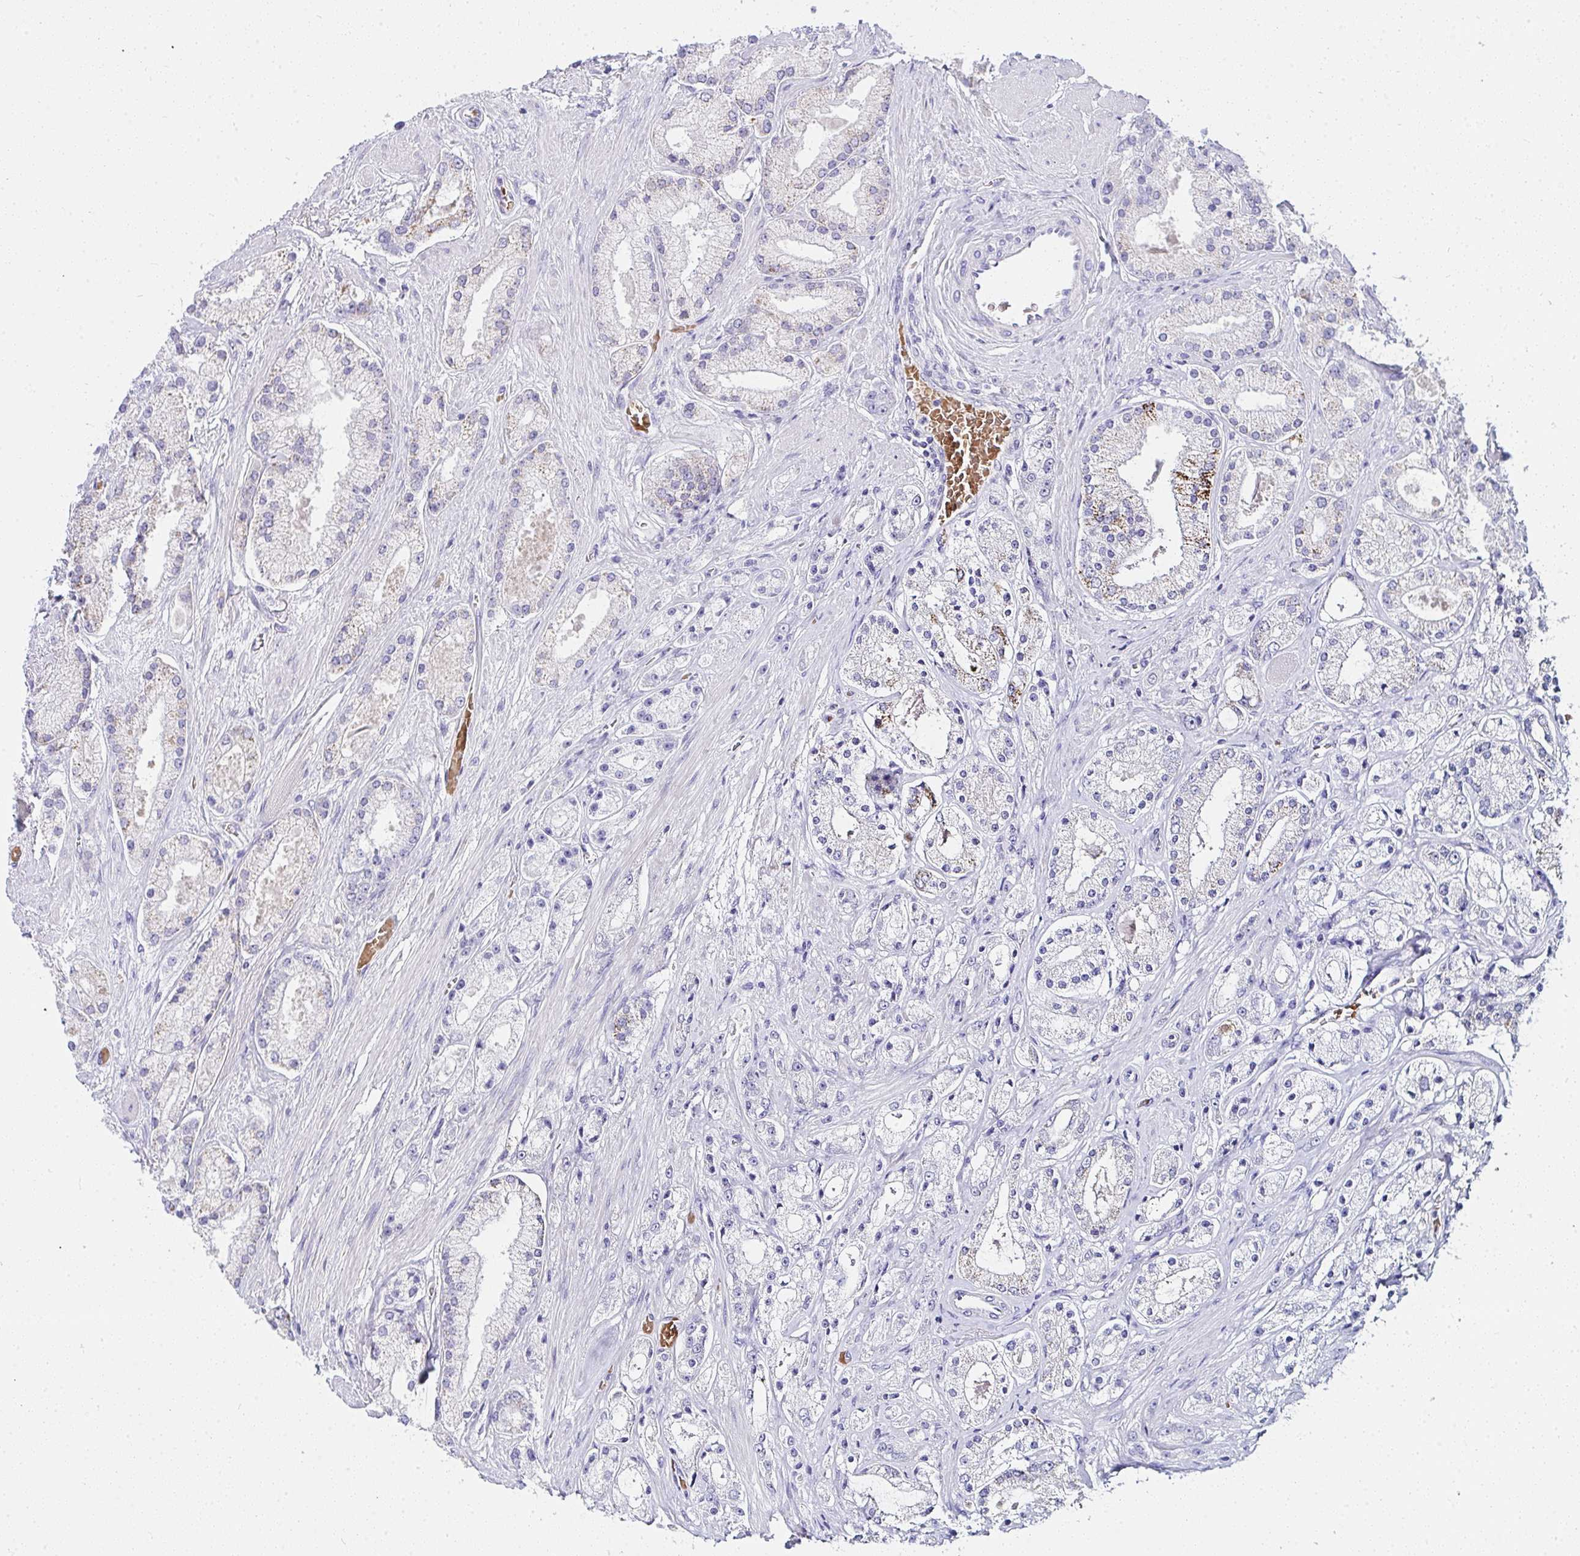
{"staining": {"intensity": "negative", "quantity": "none", "location": "none"}, "tissue": "prostate cancer", "cell_type": "Tumor cells", "image_type": "cancer", "snomed": [{"axis": "morphology", "description": "Adenocarcinoma, High grade"}, {"axis": "topography", "description": "Prostate"}], "caption": "This photomicrograph is of high-grade adenocarcinoma (prostate) stained with IHC to label a protein in brown with the nuclei are counter-stained blue. There is no expression in tumor cells.", "gene": "ZNF182", "patient": {"sex": "male", "age": 67}}